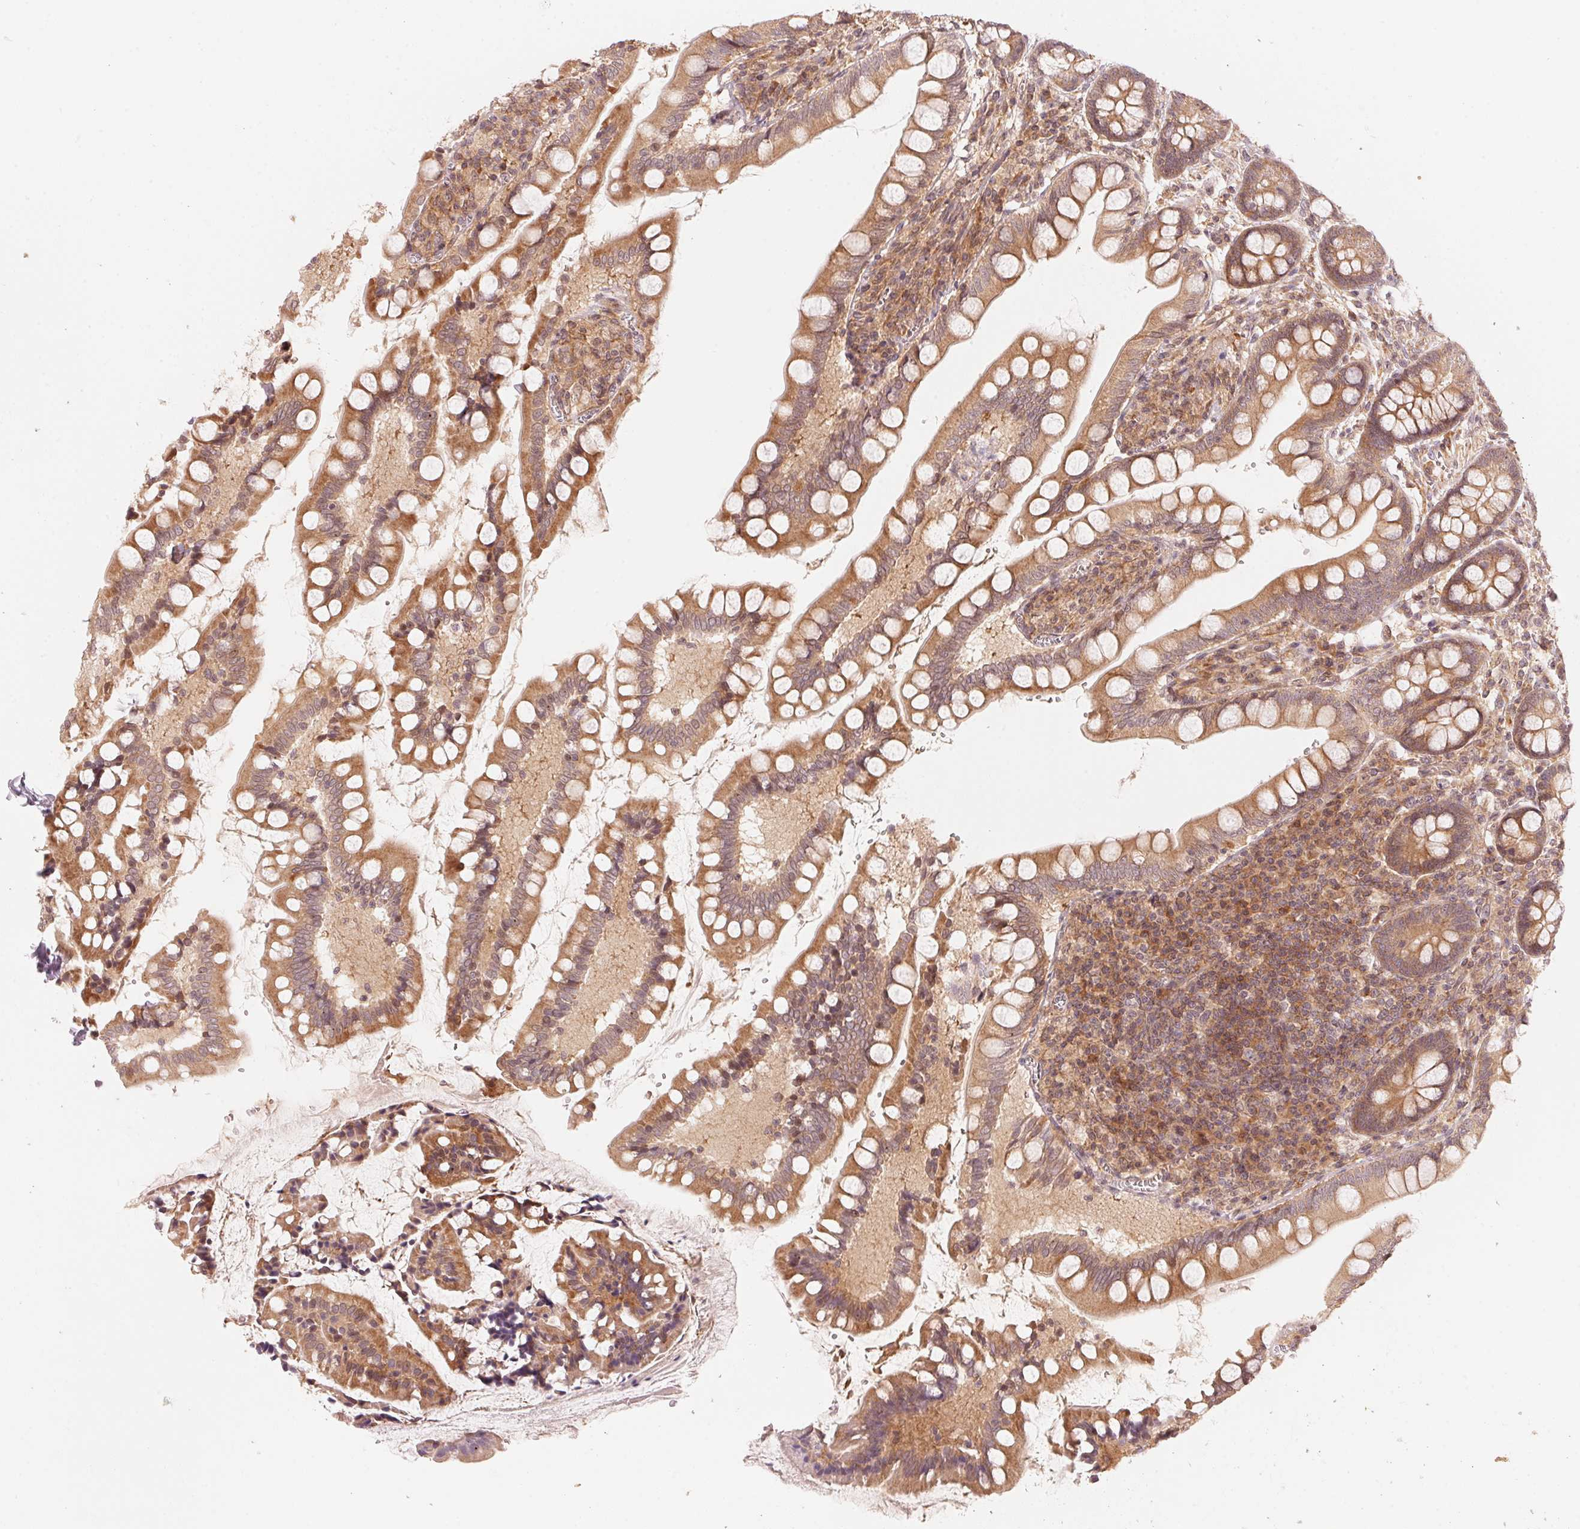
{"staining": {"intensity": "moderate", "quantity": ">75%", "location": "cytoplasmic/membranous"}, "tissue": "small intestine", "cell_type": "Glandular cells", "image_type": "normal", "snomed": [{"axis": "morphology", "description": "Normal tissue, NOS"}, {"axis": "topography", "description": "Small intestine"}], "caption": "Immunohistochemical staining of unremarkable small intestine shows moderate cytoplasmic/membranous protein positivity in about >75% of glandular cells. (Stains: DAB (3,3'-diaminobenzidine) in brown, nuclei in blue, Microscopy: brightfield microscopy at high magnification).", "gene": "PRKN", "patient": {"sex": "female", "age": 56}}